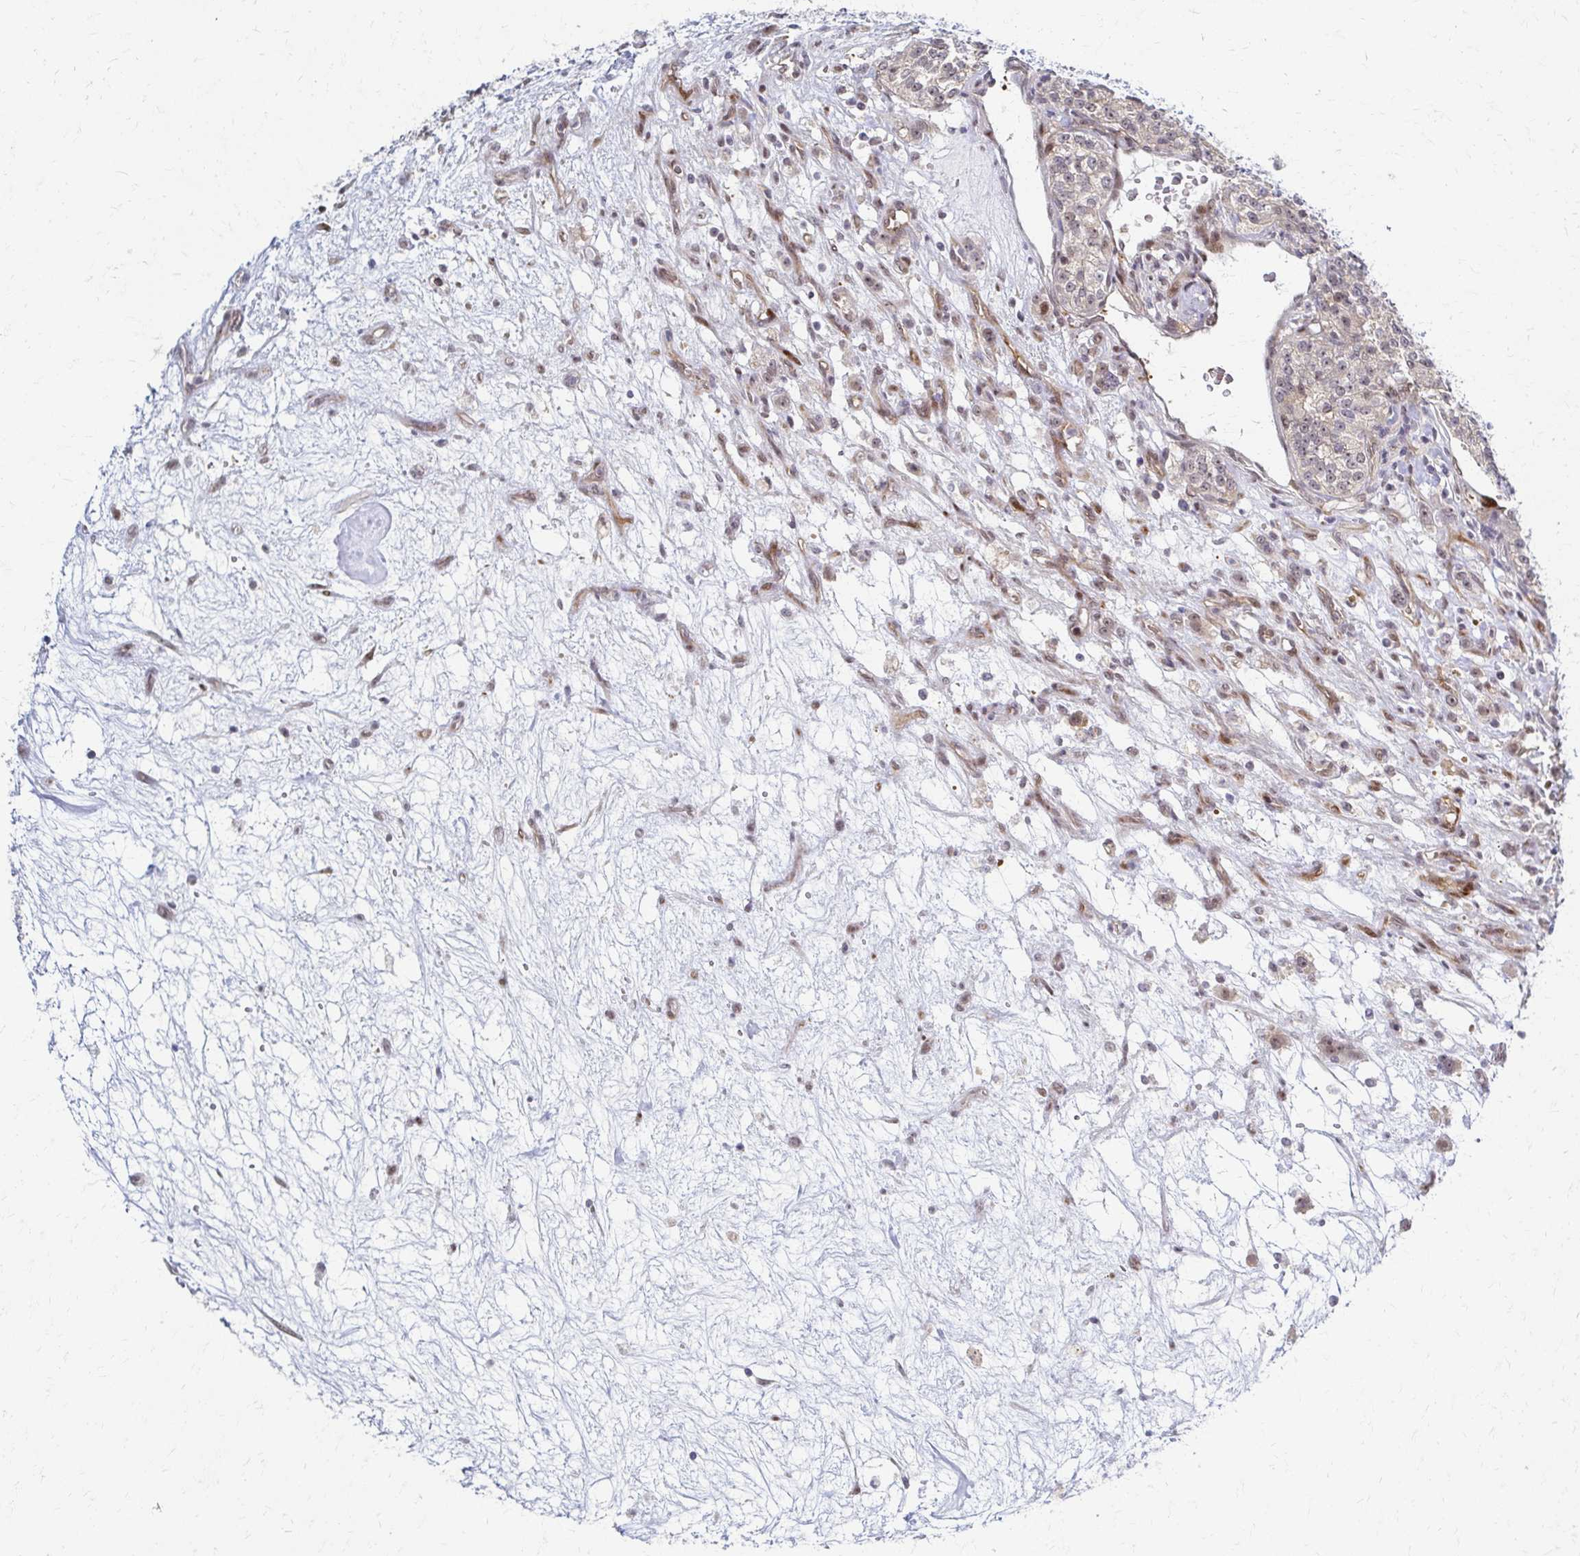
{"staining": {"intensity": "weak", "quantity": "25%-75%", "location": "cytoplasmic/membranous,nuclear"}, "tissue": "renal cancer", "cell_type": "Tumor cells", "image_type": "cancer", "snomed": [{"axis": "morphology", "description": "Adenocarcinoma, NOS"}, {"axis": "topography", "description": "Kidney"}], "caption": "Immunohistochemical staining of adenocarcinoma (renal) reveals weak cytoplasmic/membranous and nuclear protein expression in approximately 25%-75% of tumor cells.", "gene": "PSMD7", "patient": {"sex": "female", "age": 63}}